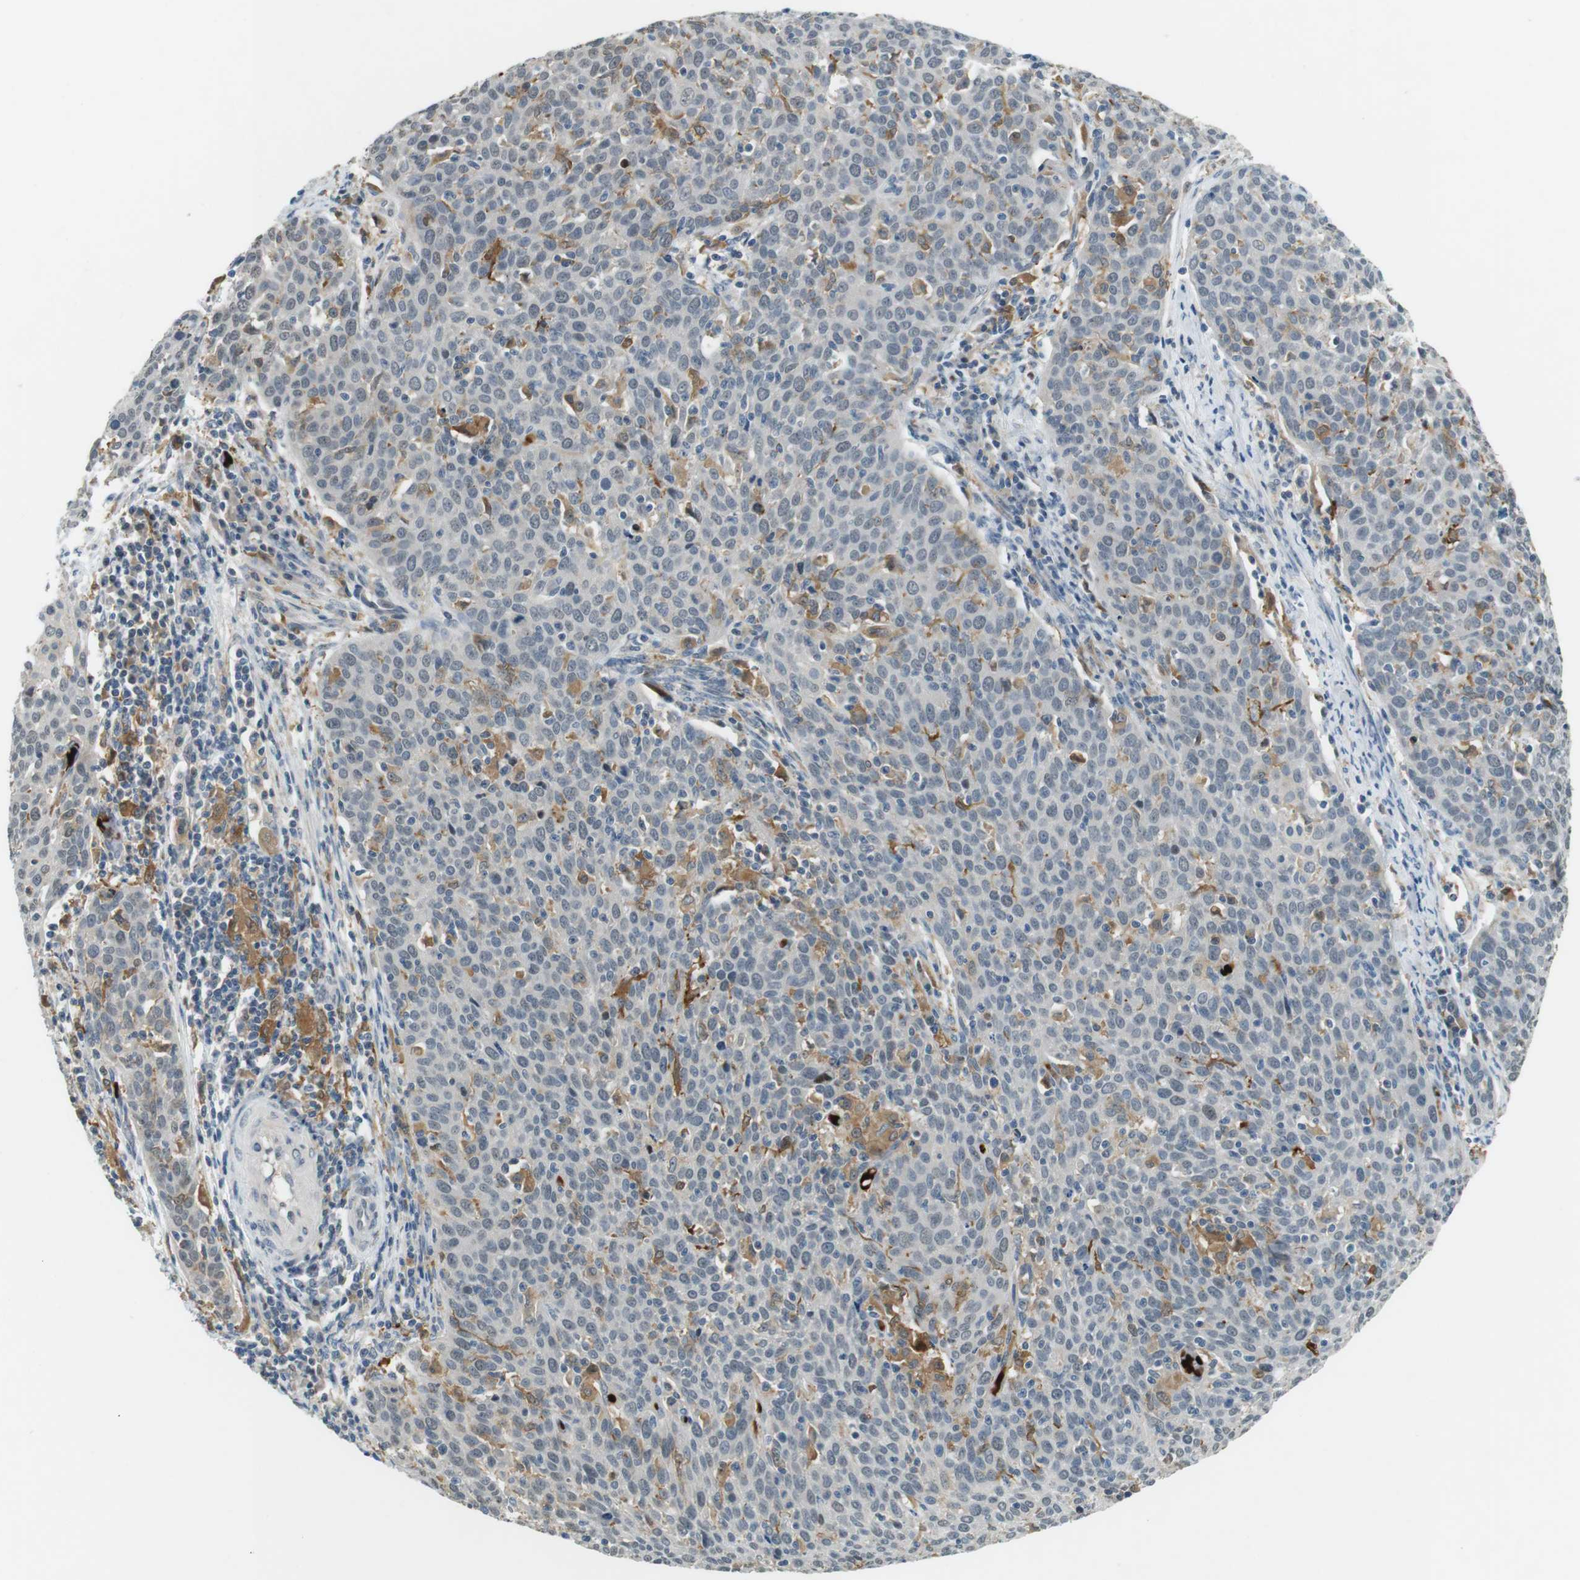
{"staining": {"intensity": "negative", "quantity": "none", "location": "none"}, "tissue": "cervical cancer", "cell_type": "Tumor cells", "image_type": "cancer", "snomed": [{"axis": "morphology", "description": "Squamous cell carcinoma, NOS"}, {"axis": "topography", "description": "Cervix"}], "caption": "Human cervical squamous cell carcinoma stained for a protein using IHC shows no positivity in tumor cells.", "gene": "CDK14", "patient": {"sex": "female", "age": 38}}